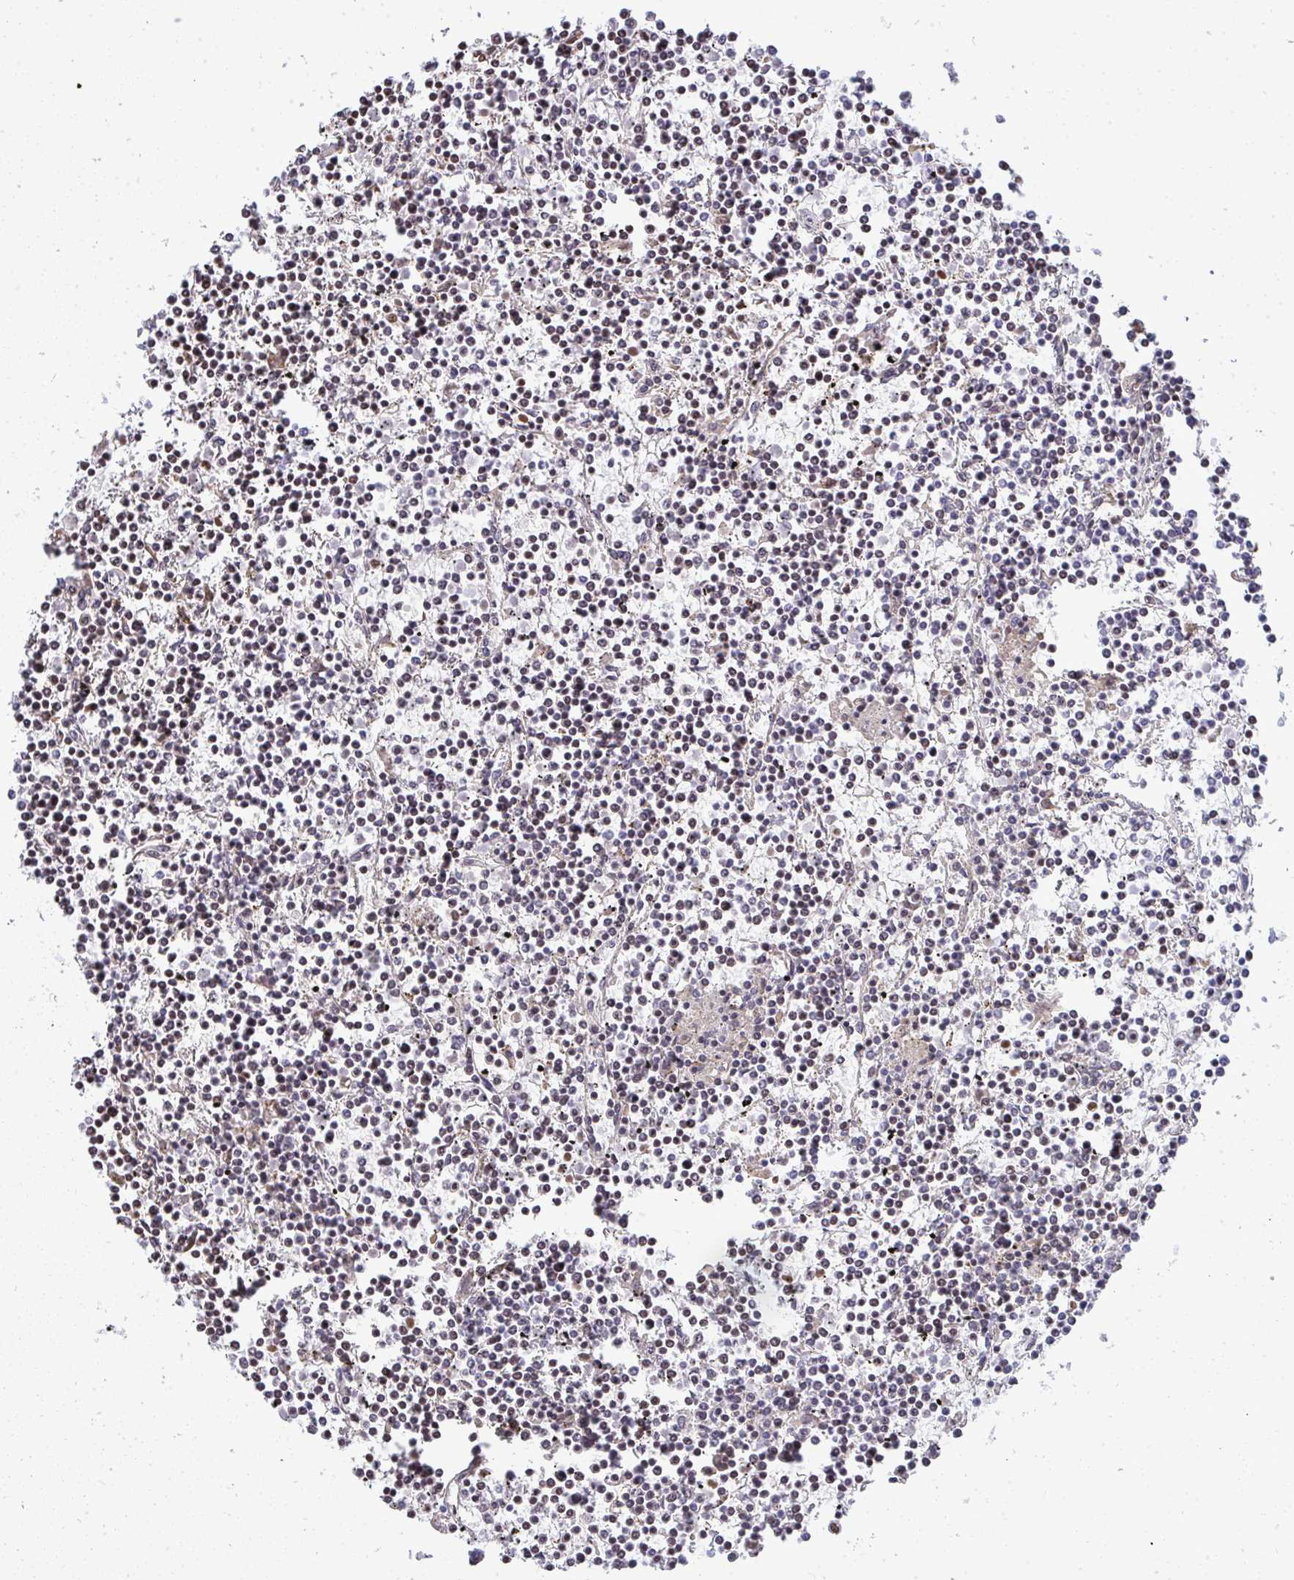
{"staining": {"intensity": "moderate", "quantity": "25%-75%", "location": "nuclear"}, "tissue": "lymphoma", "cell_type": "Tumor cells", "image_type": "cancer", "snomed": [{"axis": "morphology", "description": "Malignant lymphoma, non-Hodgkin's type, Low grade"}, {"axis": "topography", "description": "Spleen"}], "caption": "A photomicrograph of lymphoma stained for a protein exhibits moderate nuclear brown staining in tumor cells.", "gene": "ZNF182", "patient": {"sex": "female", "age": 19}}